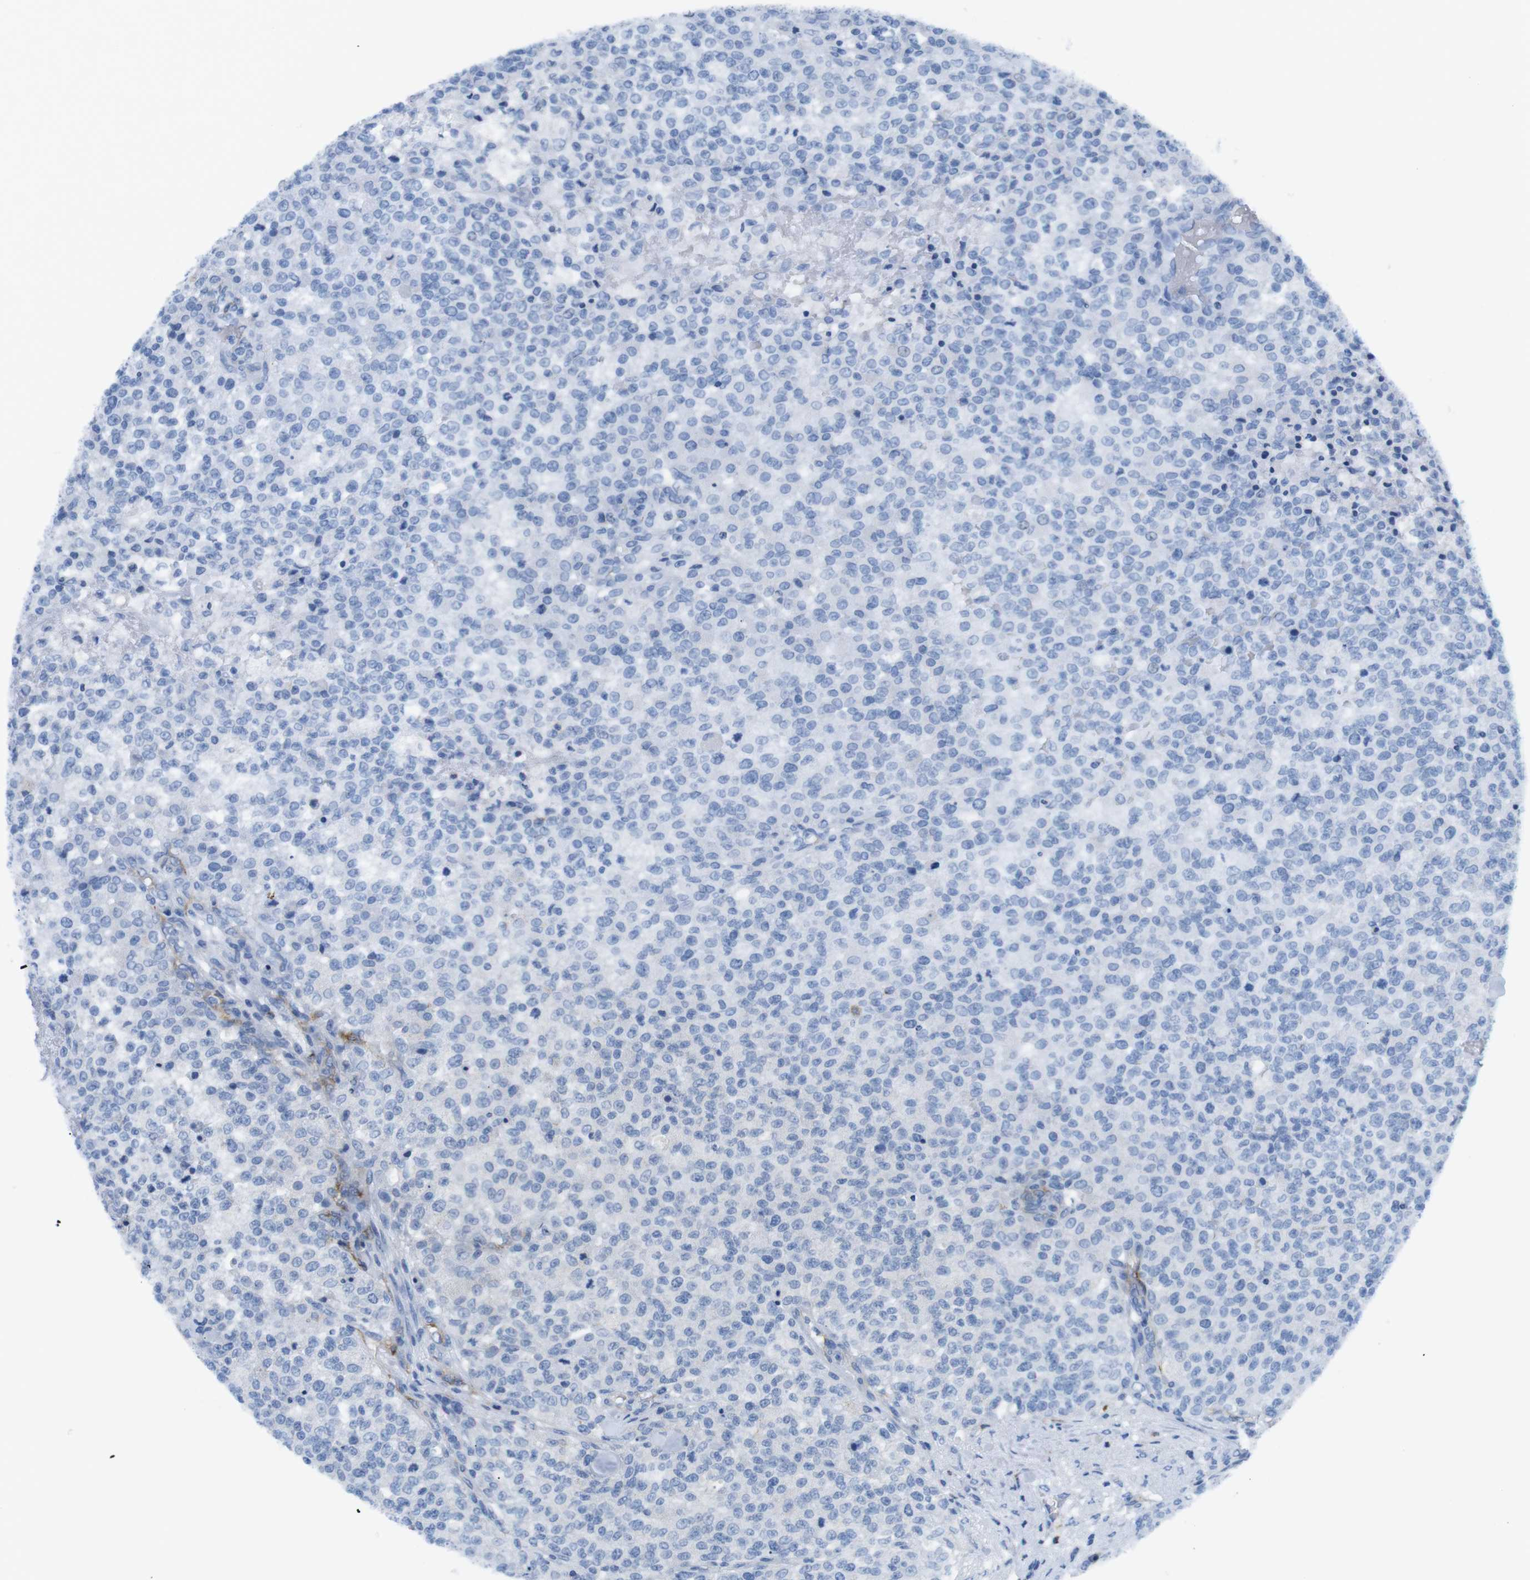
{"staining": {"intensity": "negative", "quantity": "none", "location": "none"}, "tissue": "testis cancer", "cell_type": "Tumor cells", "image_type": "cancer", "snomed": [{"axis": "morphology", "description": "Seminoma, NOS"}, {"axis": "topography", "description": "Testis"}], "caption": "DAB (3,3'-diaminobenzidine) immunohistochemical staining of seminoma (testis) displays no significant expression in tumor cells.", "gene": "TNFRSF4", "patient": {"sex": "male", "age": 59}}